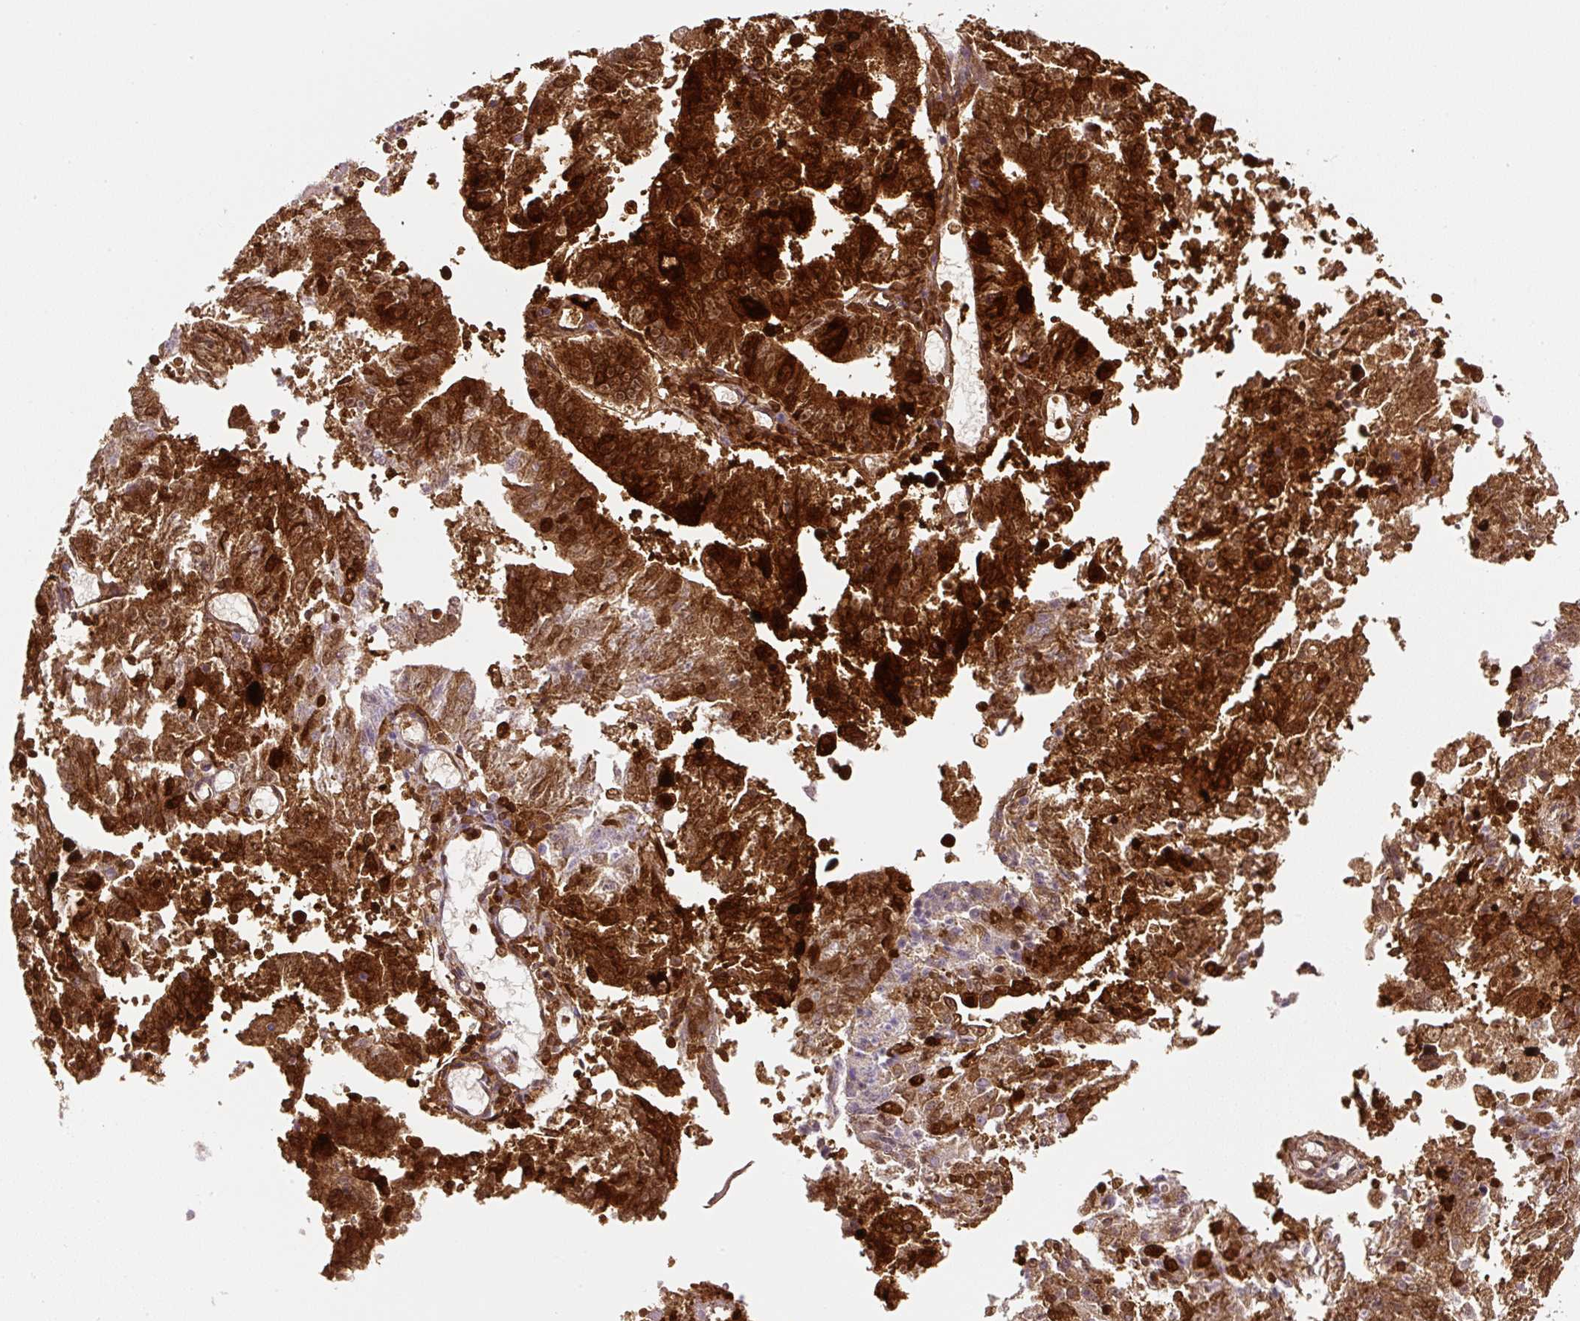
{"staining": {"intensity": "strong", "quantity": ">75%", "location": "cytoplasmic/membranous,nuclear"}, "tissue": "endometrial cancer", "cell_type": "Tumor cells", "image_type": "cancer", "snomed": [{"axis": "morphology", "description": "Adenocarcinoma, NOS"}, {"axis": "topography", "description": "Endometrium"}], "caption": "This photomicrograph displays immunohistochemistry staining of human endometrial cancer (adenocarcinoma), with high strong cytoplasmic/membranous and nuclear staining in approximately >75% of tumor cells.", "gene": "ANXA1", "patient": {"sex": "female", "age": 82}}